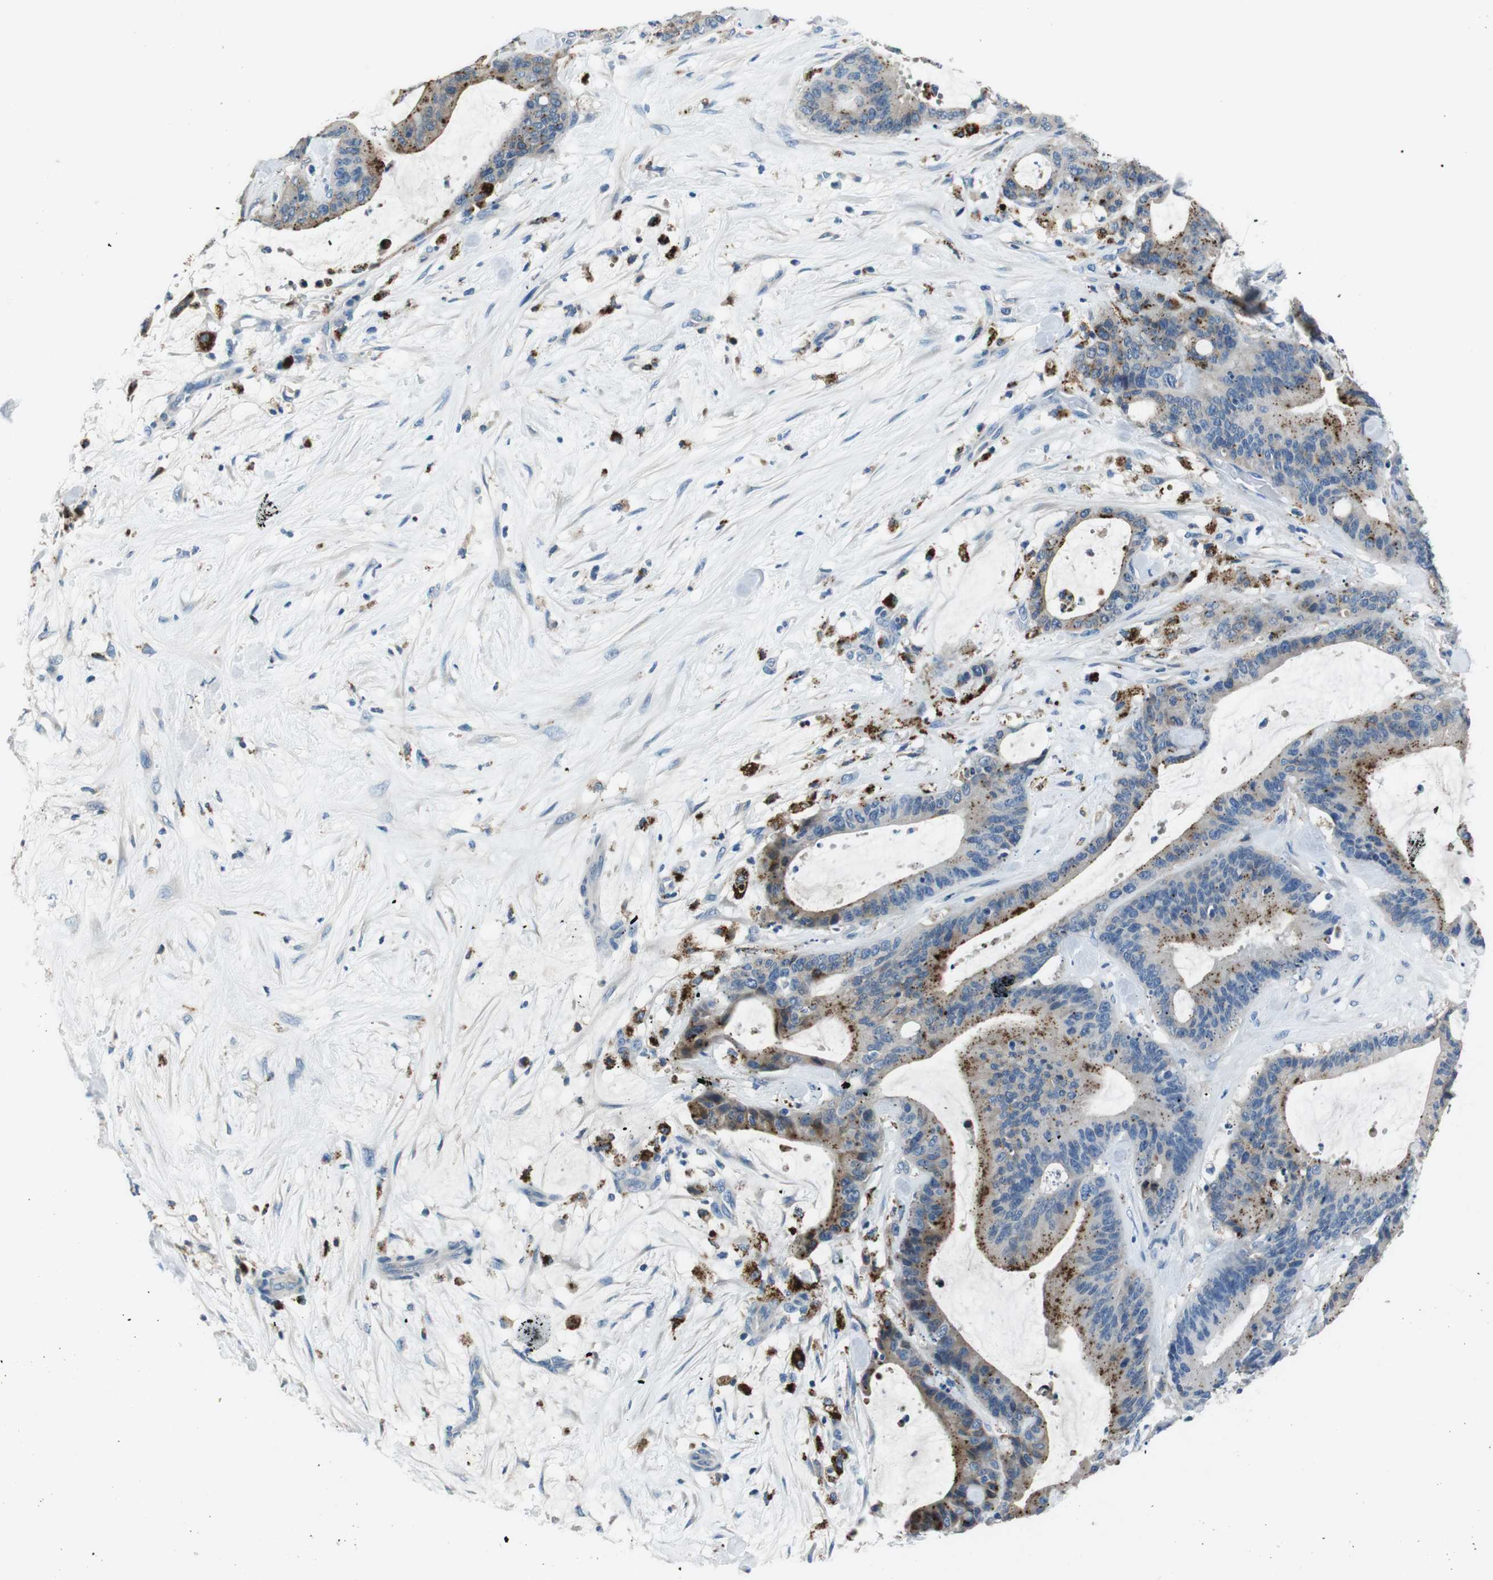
{"staining": {"intensity": "moderate", "quantity": "25%-75%", "location": "cytoplasmic/membranous"}, "tissue": "liver cancer", "cell_type": "Tumor cells", "image_type": "cancer", "snomed": [{"axis": "morphology", "description": "Cholangiocarcinoma"}, {"axis": "topography", "description": "Liver"}], "caption": "Protein staining by immunohistochemistry reveals moderate cytoplasmic/membranous expression in about 25%-75% of tumor cells in liver cancer (cholangiocarcinoma).", "gene": "TULP3", "patient": {"sex": "female", "age": 73}}